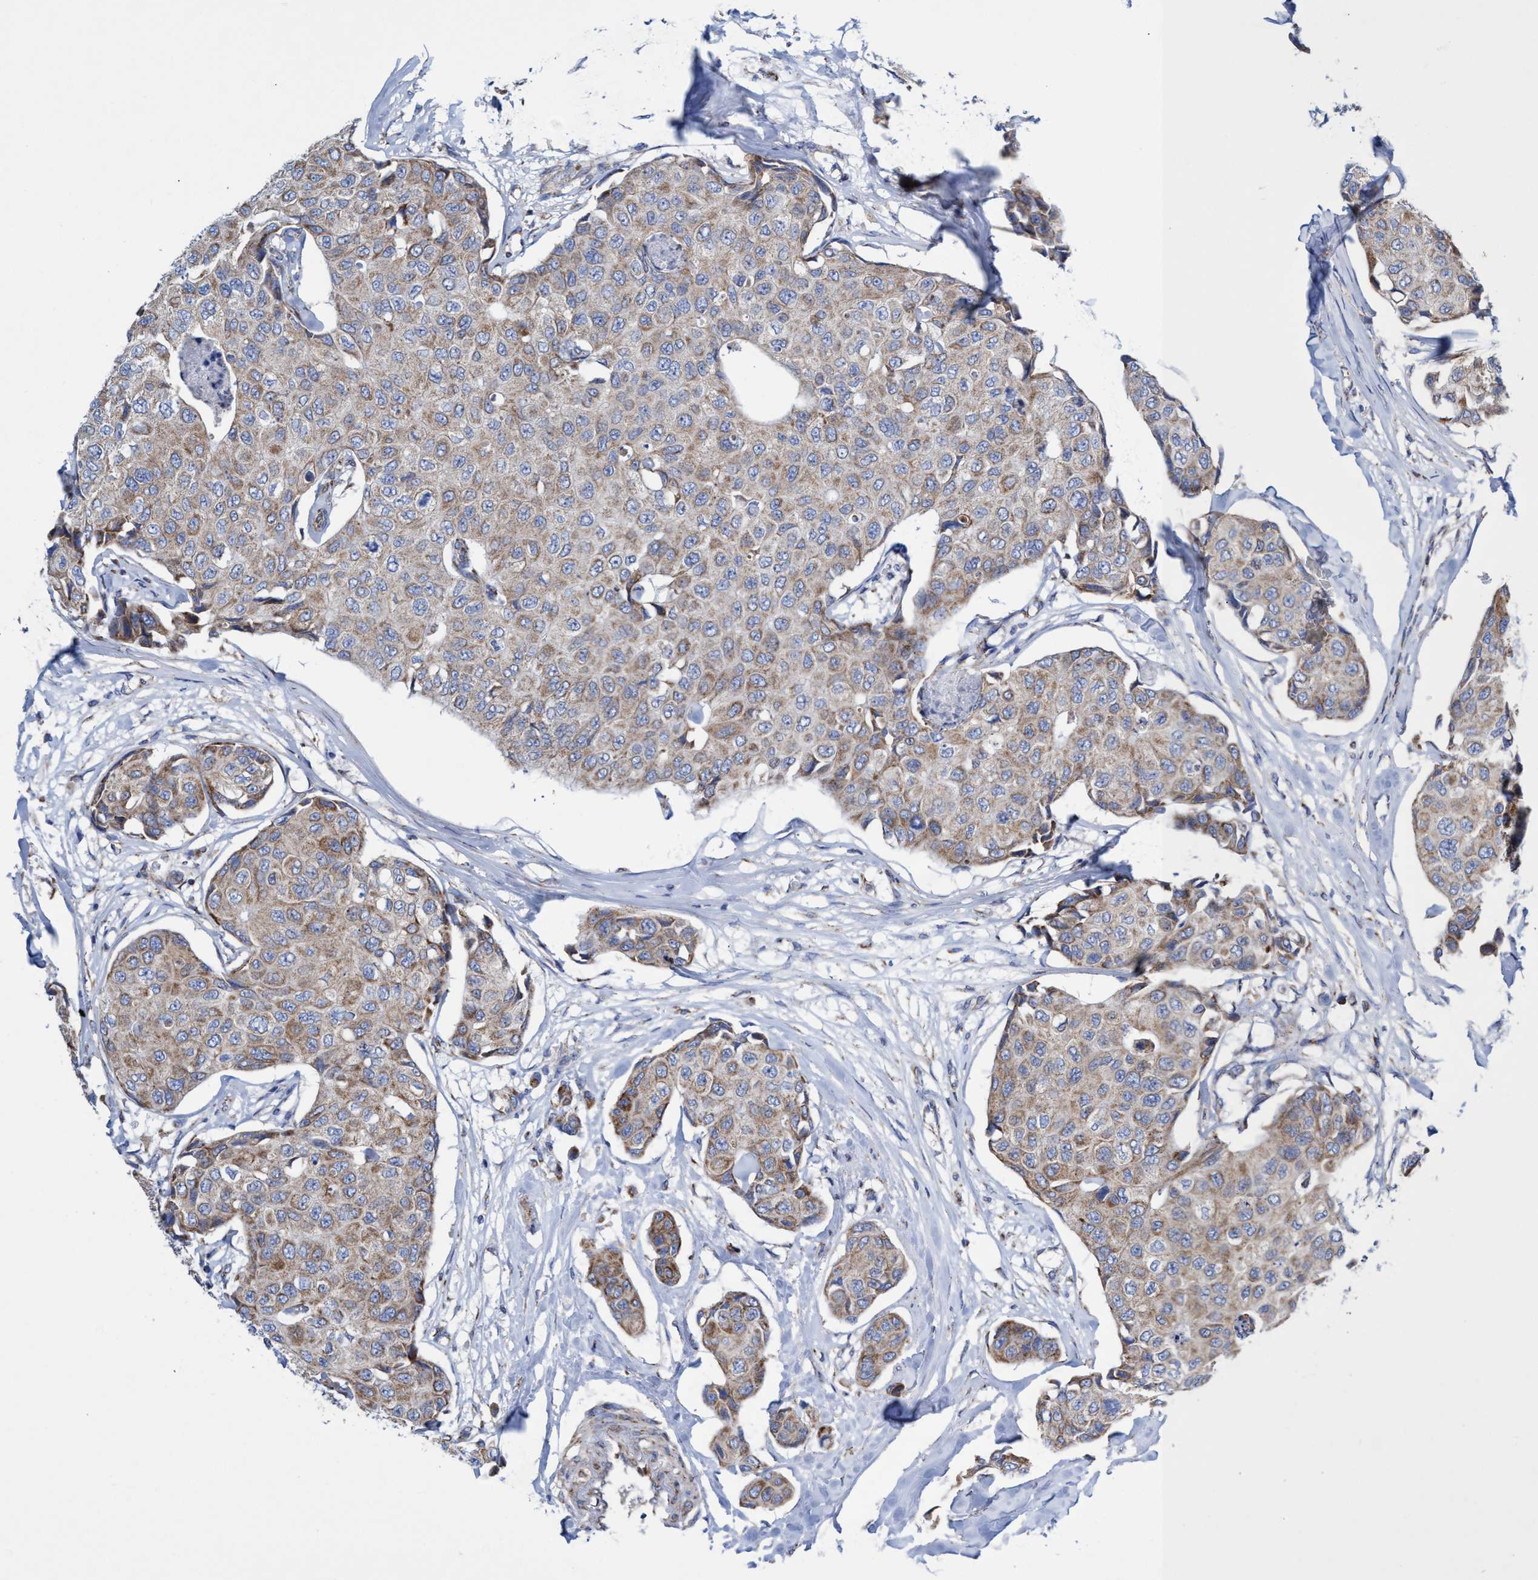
{"staining": {"intensity": "moderate", "quantity": ">75%", "location": "cytoplasmic/membranous"}, "tissue": "breast cancer", "cell_type": "Tumor cells", "image_type": "cancer", "snomed": [{"axis": "morphology", "description": "Duct carcinoma"}, {"axis": "topography", "description": "Breast"}], "caption": "A high-resolution micrograph shows immunohistochemistry (IHC) staining of breast invasive ductal carcinoma, which demonstrates moderate cytoplasmic/membranous expression in about >75% of tumor cells.", "gene": "ZNF750", "patient": {"sex": "female", "age": 80}}